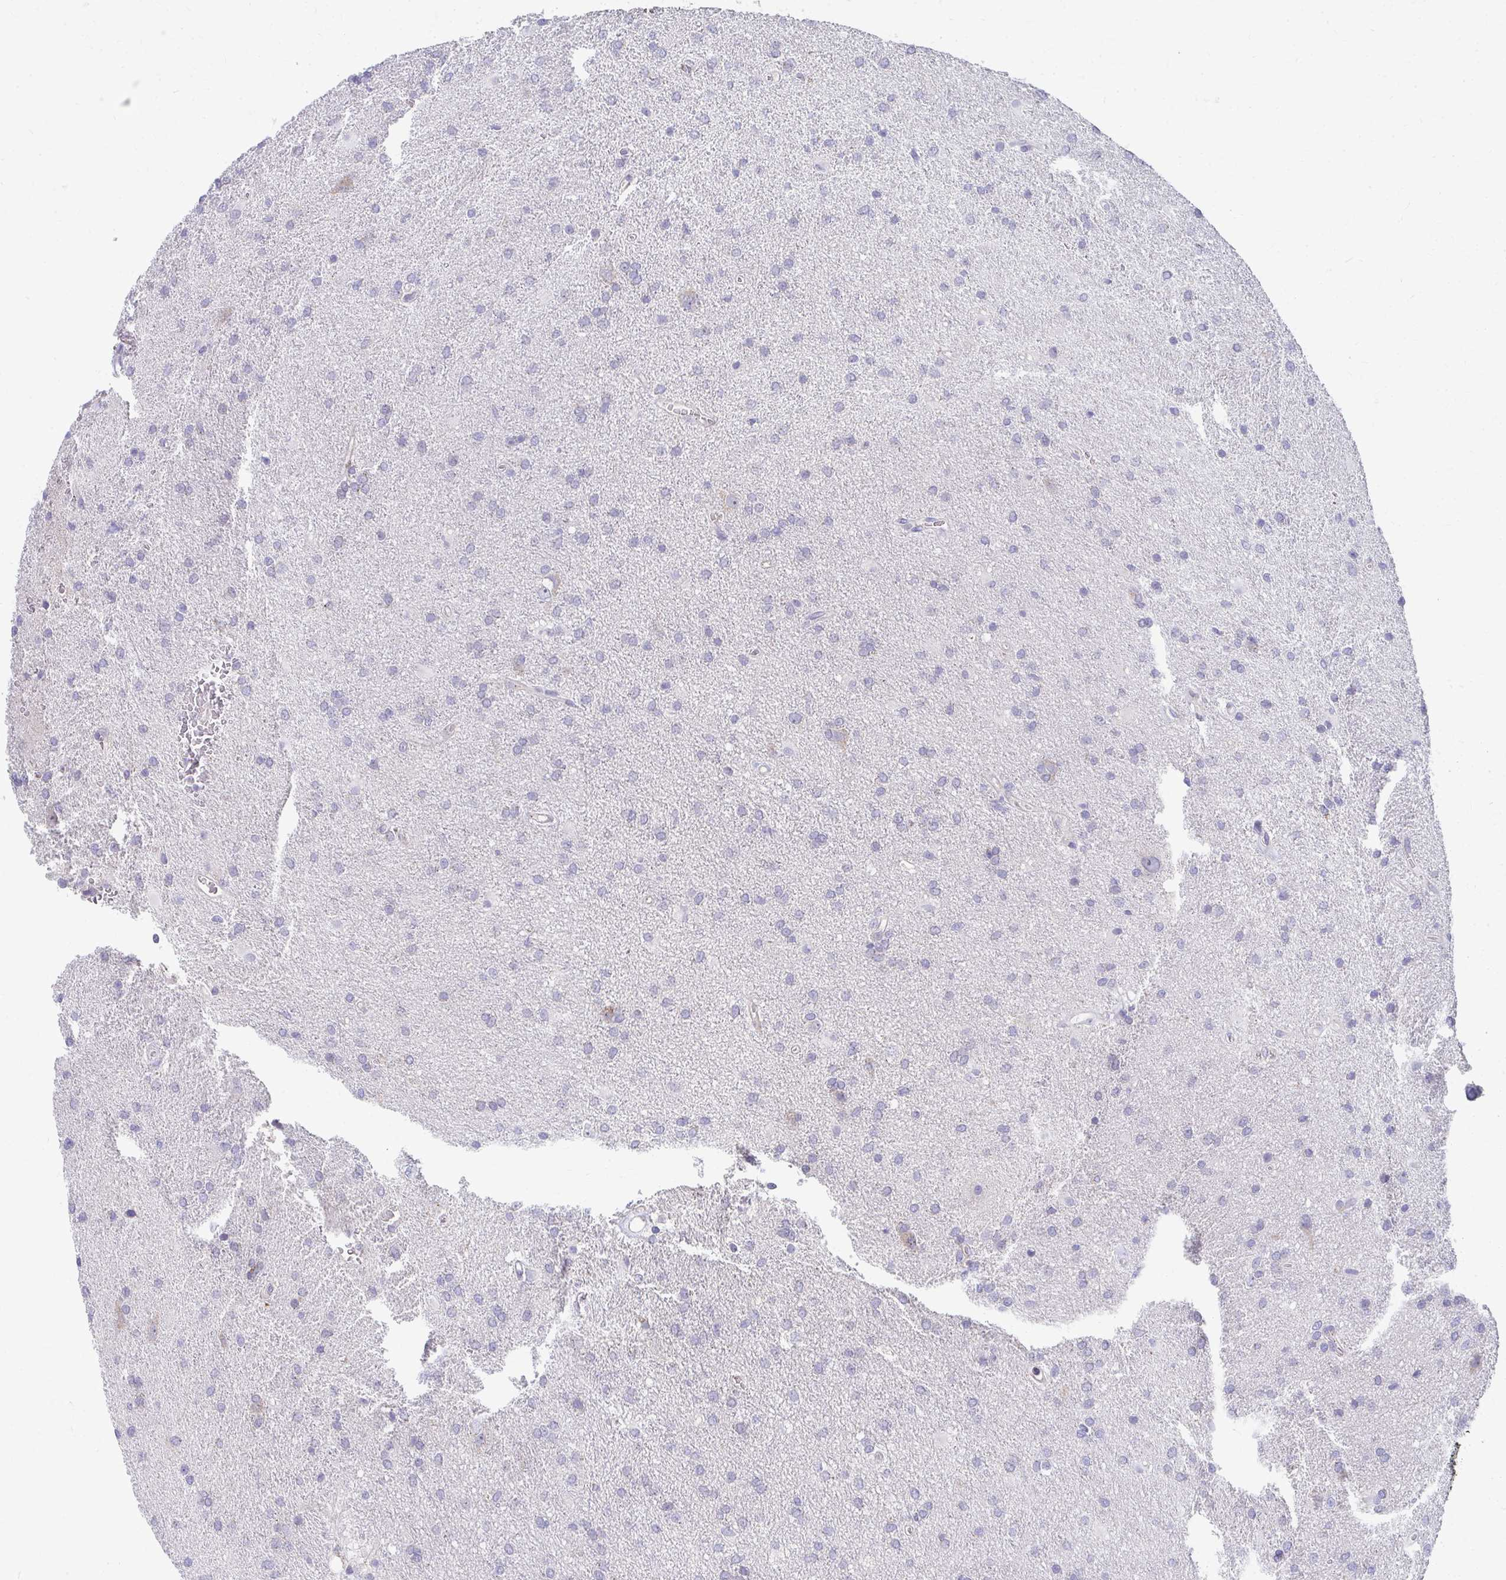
{"staining": {"intensity": "negative", "quantity": "none", "location": "none"}, "tissue": "glioma", "cell_type": "Tumor cells", "image_type": "cancer", "snomed": [{"axis": "morphology", "description": "Glioma, malignant, Low grade"}, {"axis": "topography", "description": "Brain"}], "caption": "This is a histopathology image of IHC staining of glioma, which shows no expression in tumor cells.", "gene": "TMPRSS2", "patient": {"sex": "male", "age": 66}}